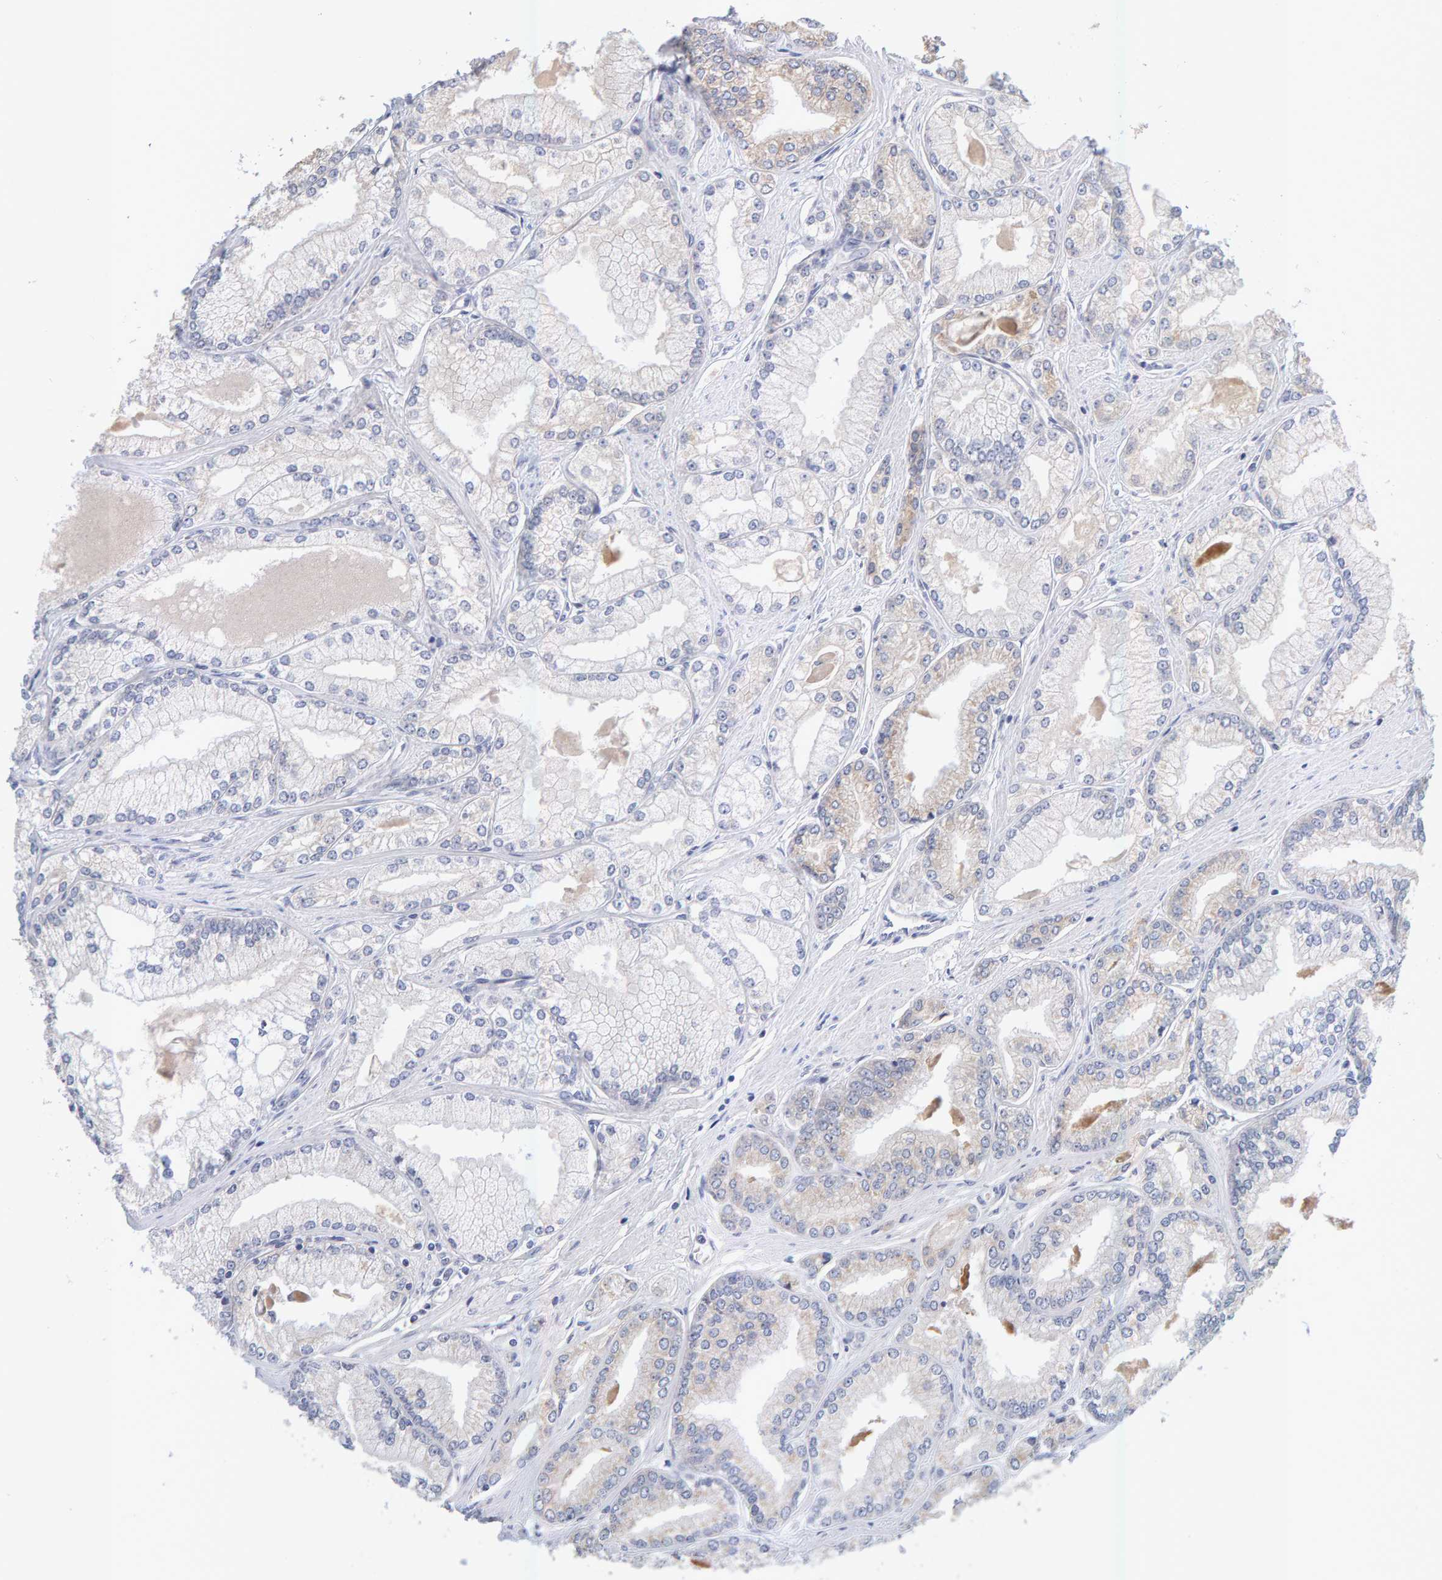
{"staining": {"intensity": "weak", "quantity": "25%-75%", "location": "cytoplasmic/membranous"}, "tissue": "prostate cancer", "cell_type": "Tumor cells", "image_type": "cancer", "snomed": [{"axis": "morphology", "description": "Adenocarcinoma, Low grade"}, {"axis": "topography", "description": "Prostate"}], "caption": "Immunohistochemical staining of adenocarcinoma (low-grade) (prostate) shows low levels of weak cytoplasmic/membranous expression in about 25%-75% of tumor cells. (DAB = brown stain, brightfield microscopy at high magnification).", "gene": "SGPL1", "patient": {"sex": "male", "age": 52}}